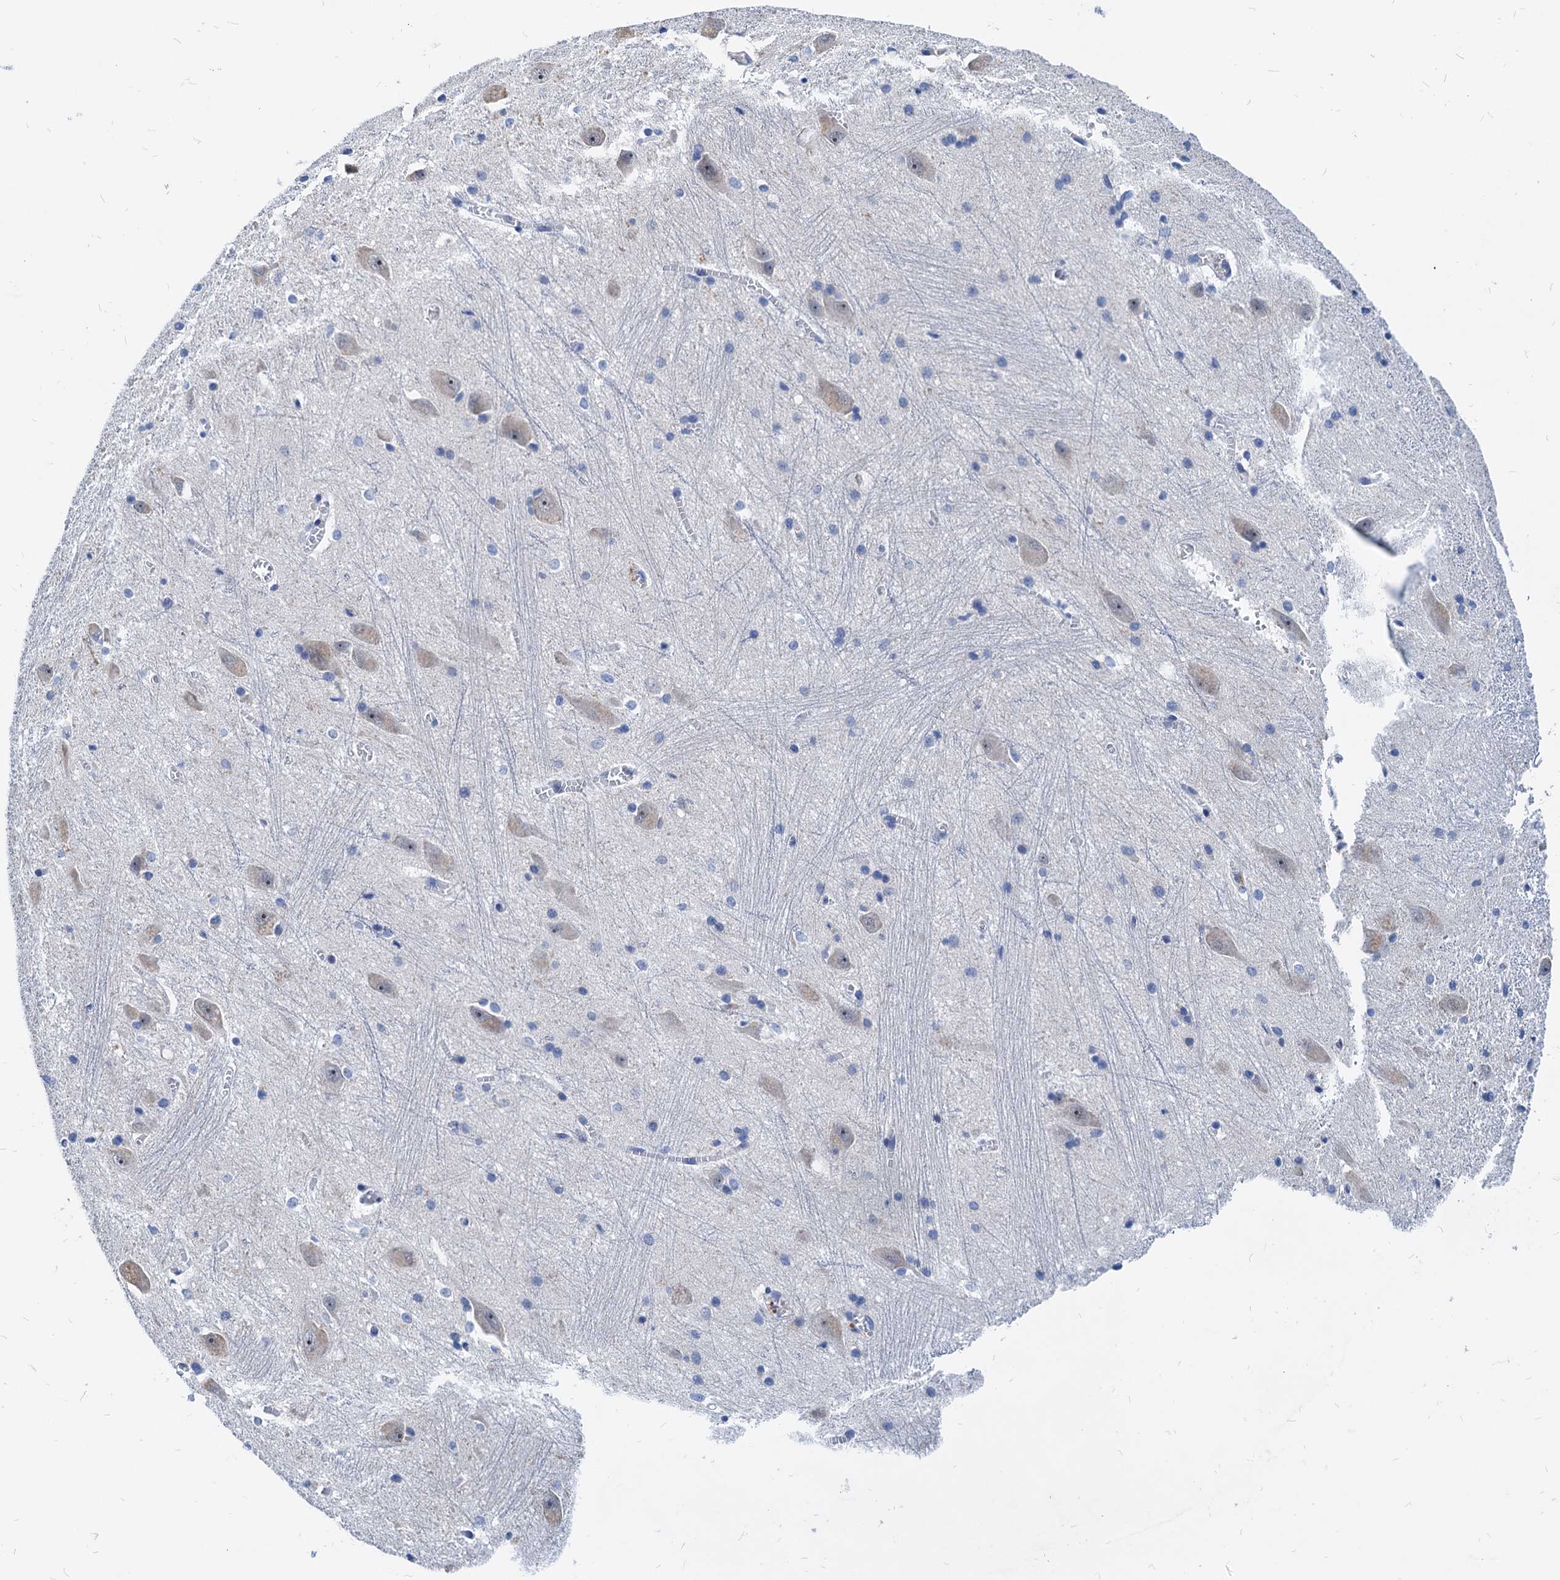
{"staining": {"intensity": "negative", "quantity": "none", "location": "none"}, "tissue": "caudate", "cell_type": "Glial cells", "image_type": "normal", "snomed": [{"axis": "morphology", "description": "Normal tissue, NOS"}, {"axis": "topography", "description": "Lateral ventricle wall"}], "caption": "An immunohistochemistry (IHC) photomicrograph of normal caudate is shown. There is no staining in glial cells of caudate.", "gene": "HSF2", "patient": {"sex": "male", "age": 37}}